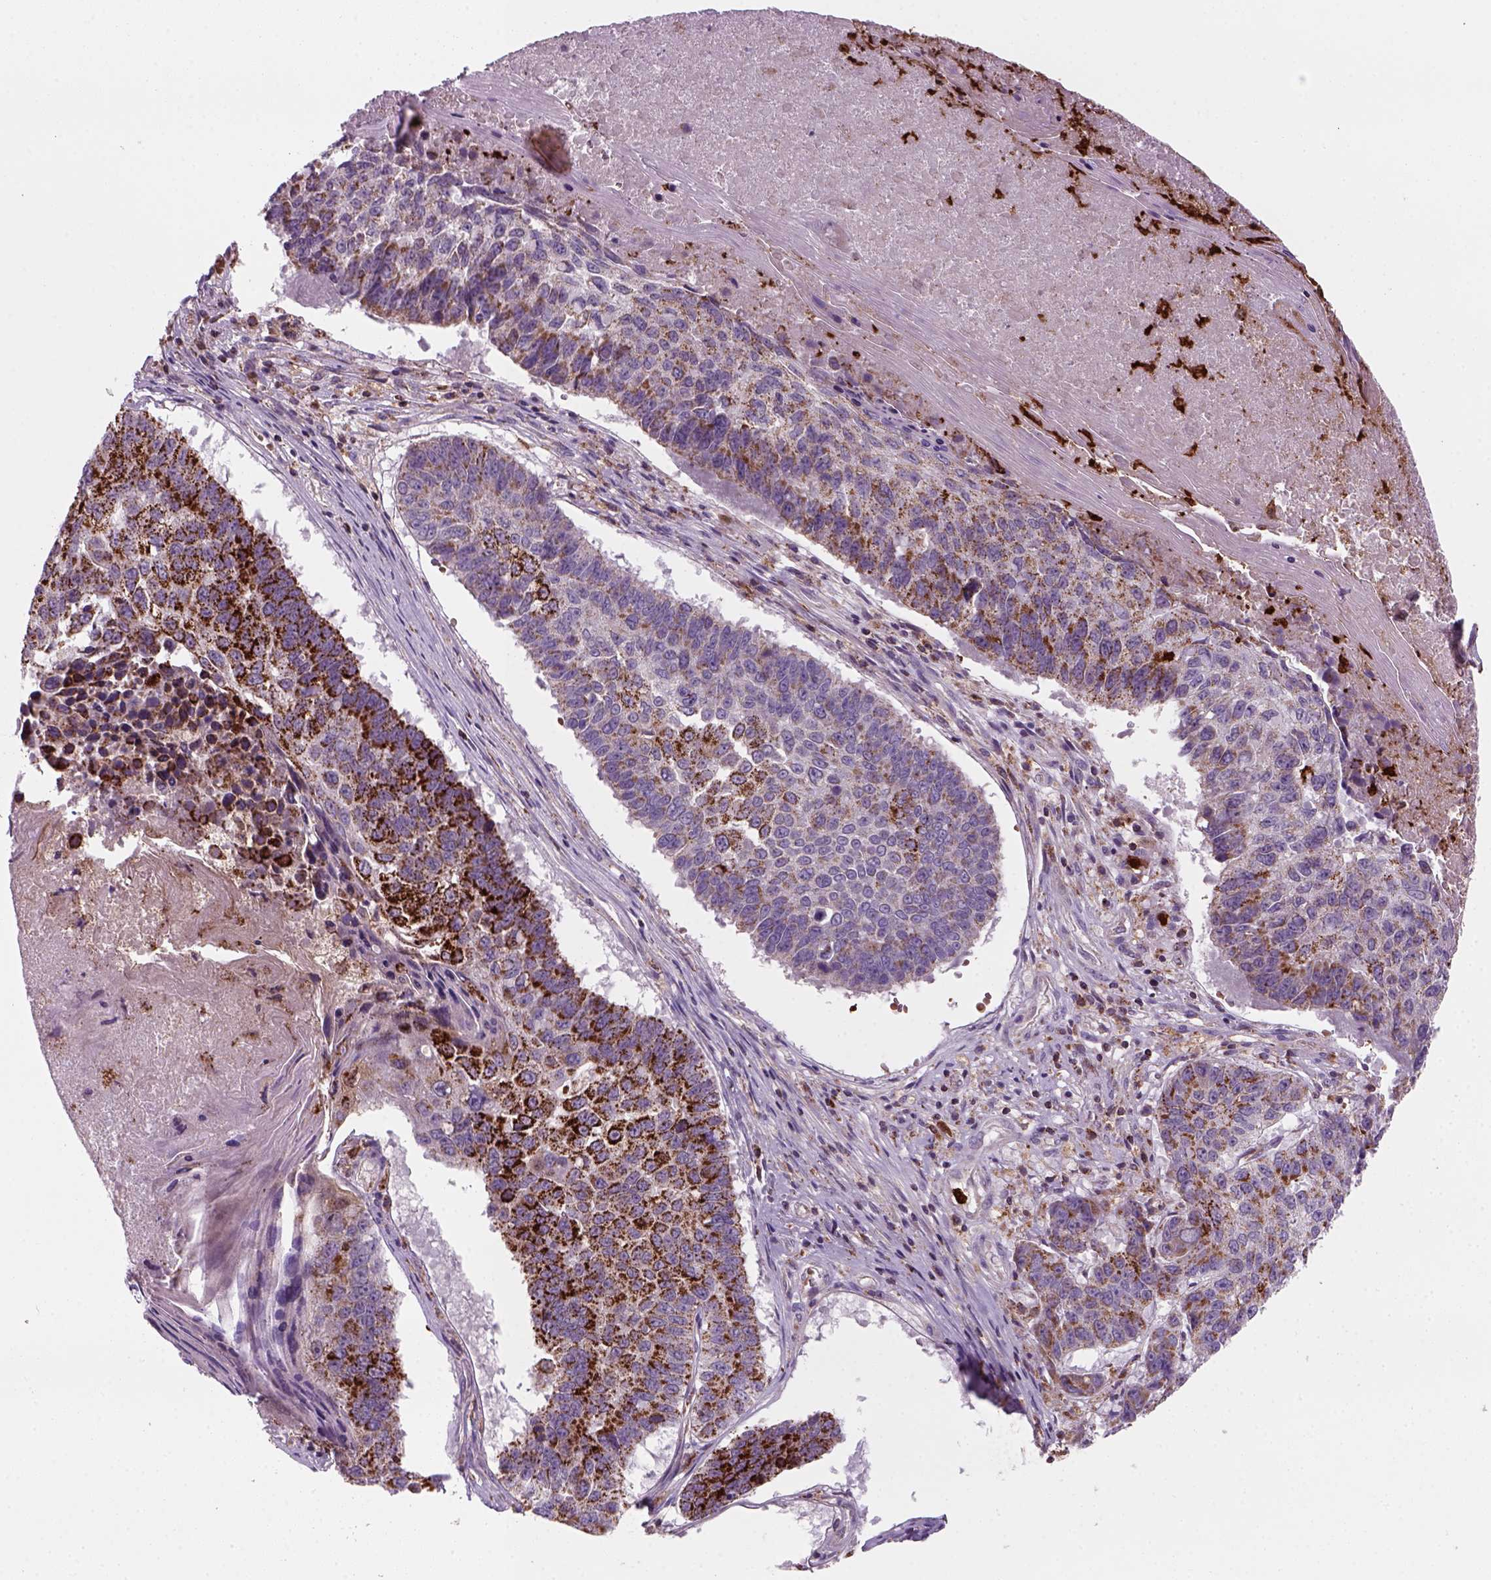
{"staining": {"intensity": "strong", "quantity": ">75%", "location": "cytoplasmic/membranous"}, "tissue": "lung cancer", "cell_type": "Tumor cells", "image_type": "cancer", "snomed": [{"axis": "morphology", "description": "Squamous cell carcinoma, NOS"}, {"axis": "topography", "description": "Lung"}], "caption": "The immunohistochemical stain highlights strong cytoplasmic/membranous positivity in tumor cells of lung squamous cell carcinoma tissue. The staining was performed using DAB (3,3'-diaminobenzidine), with brown indicating positive protein expression. Nuclei are stained blue with hematoxylin.", "gene": "NUDT16L1", "patient": {"sex": "male", "age": 73}}